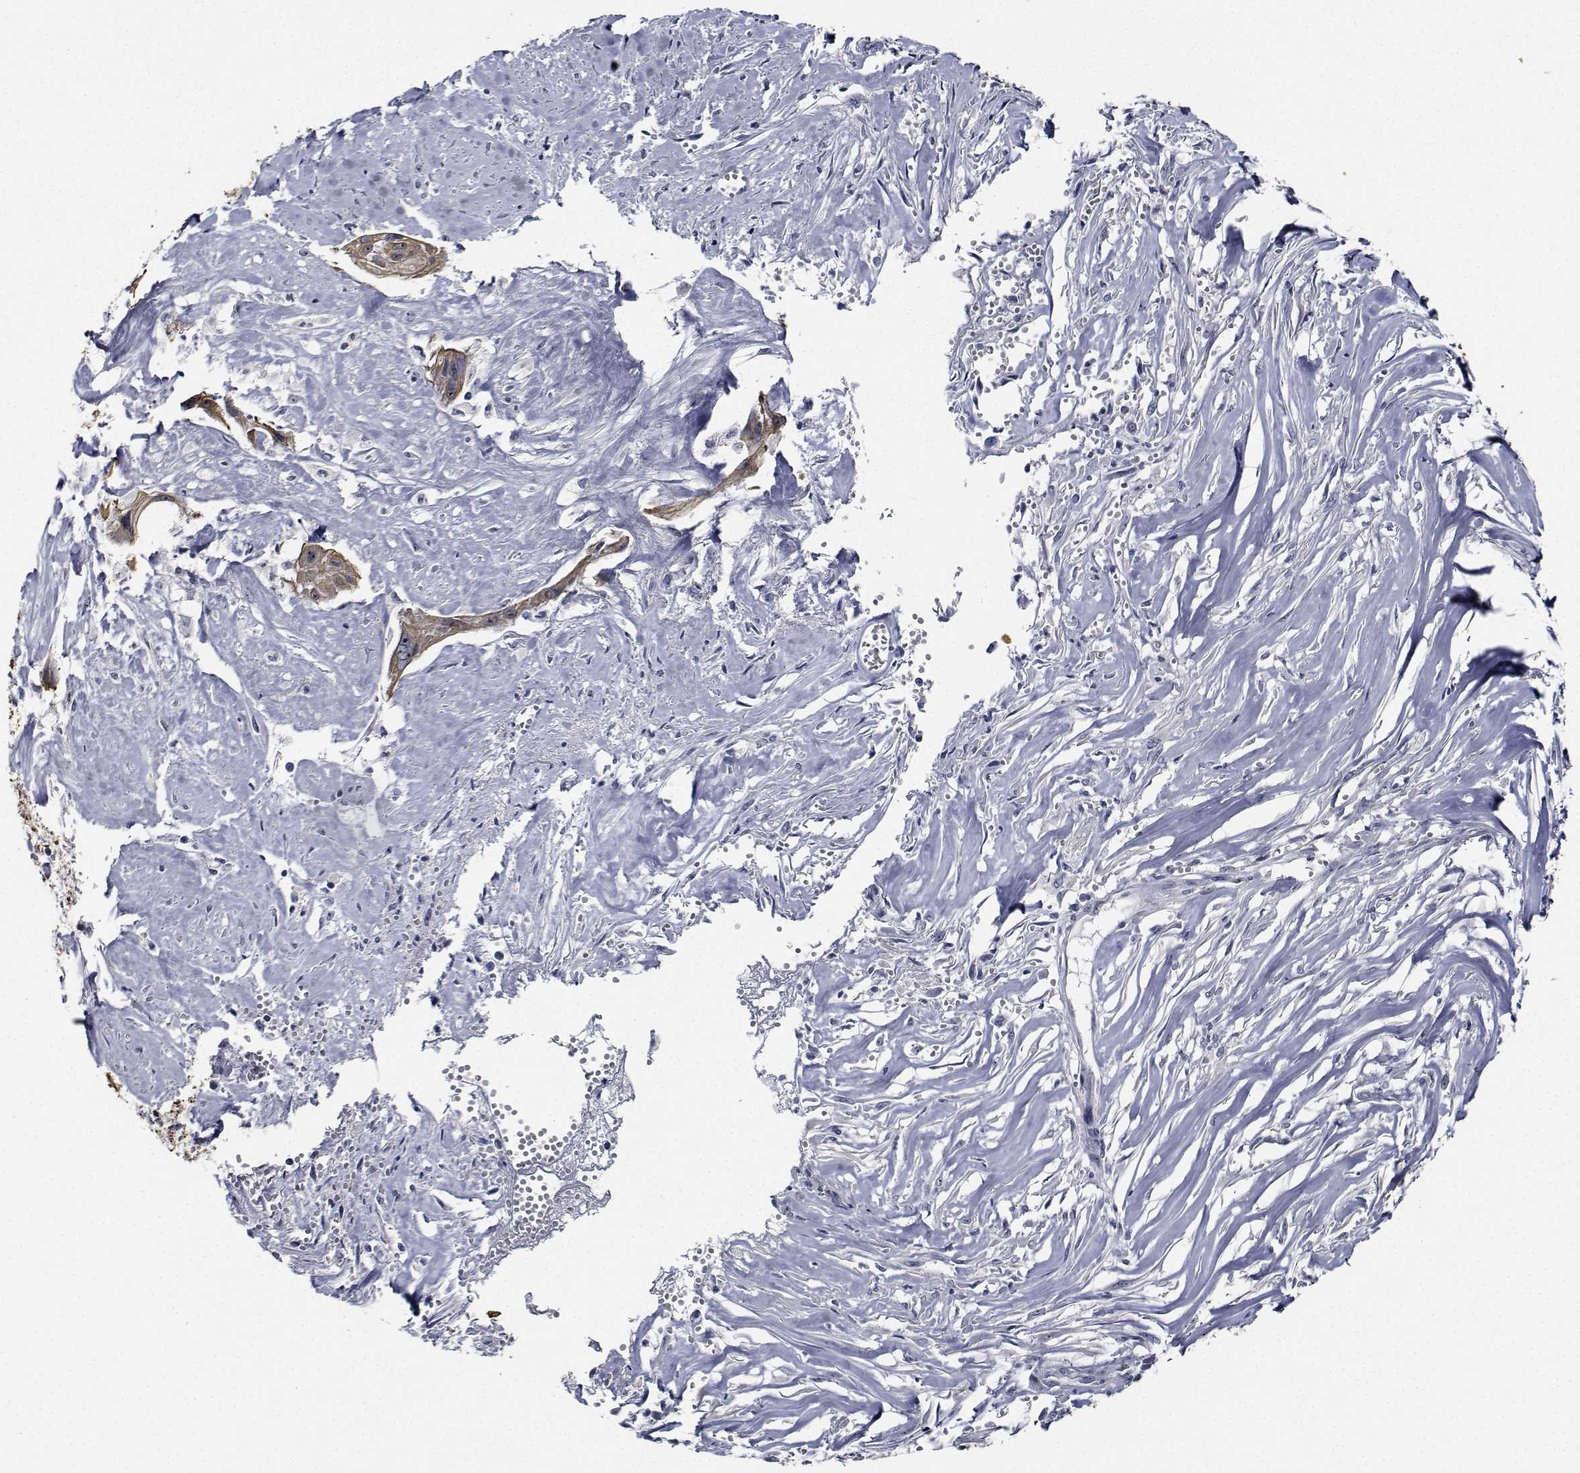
{"staining": {"intensity": "weak", "quantity": ">75%", "location": "cytoplasmic/membranous"}, "tissue": "cervical cancer", "cell_type": "Tumor cells", "image_type": "cancer", "snomed": [{"axis": "morphology", "description": "Squamous cell carcinoma, NOS"}, {"axis": "topography", "description": "Cervix"}], "caption": "Immunohistochemical staining of human cervical cancer (squamous cell carcinoma) demonstrates weak cytoplasmic/membranous protein expression in approximately >75% of tumor cells. The staining was performed using DAB to visualize the protein expression in brown, while the nuclei were stained in blue with hematoxylin (Magnification: 20x).", "gene": "NVL", "patient": {"sex": "female", "age": 49}}